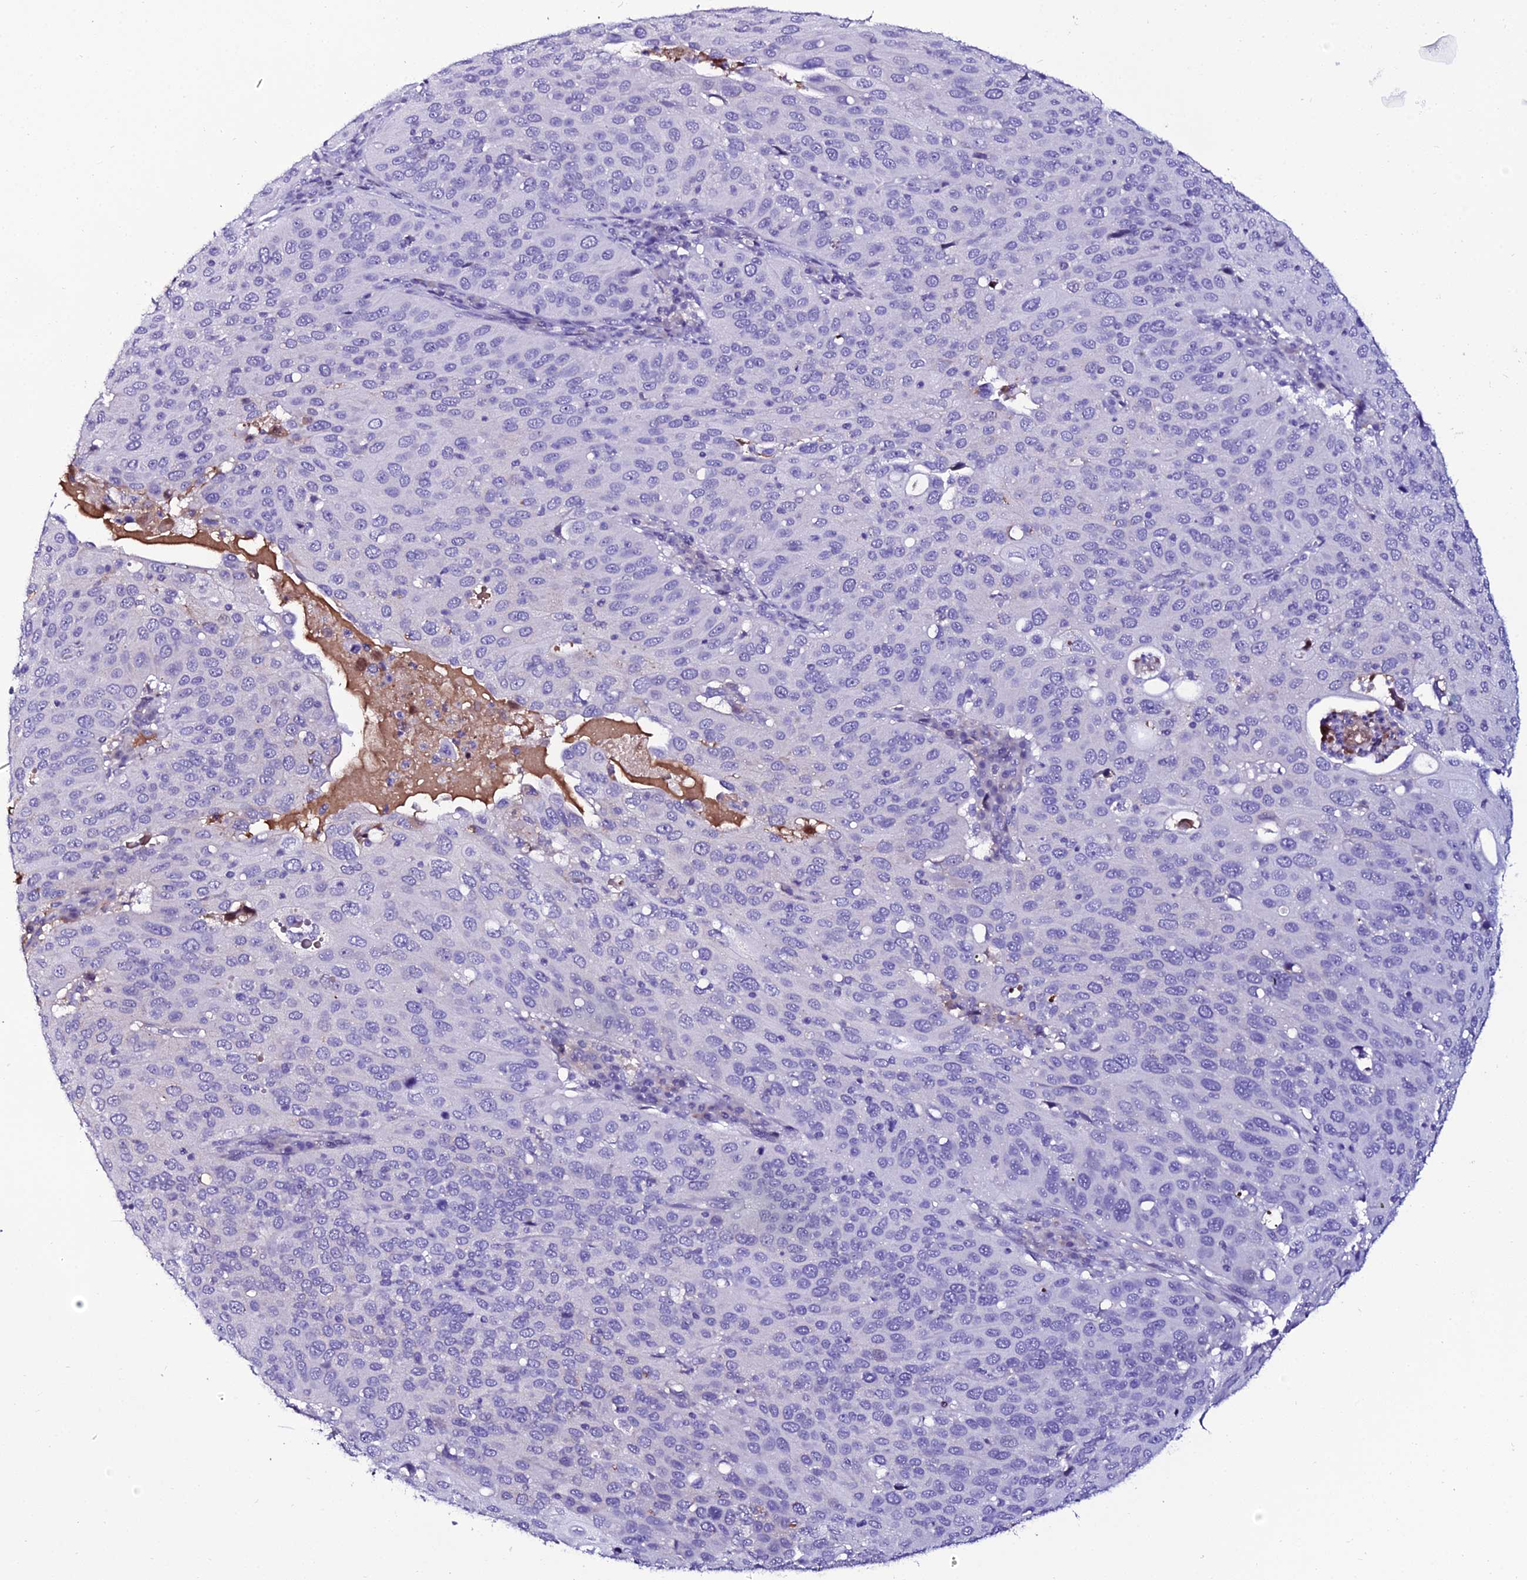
{"staining": {"intensity": "negative", "quantity": "none", "location": "none"}, "tissue": "cervical cancer", "cell_type": "Tumor cells", "image_type": "cancer", "snomed": [{"axis": "morphology", "description": "Squamous cell carcinoma, NOS"}, {"axis": "topography", "description": "Cervix"}], "caption": "Cervical squamous cell carcinoma was stained to show a protein in brown. There is no significant staining in tumor cells.", "gene": "DEFB132", "patient": {"sex": "female", "age": 36}}